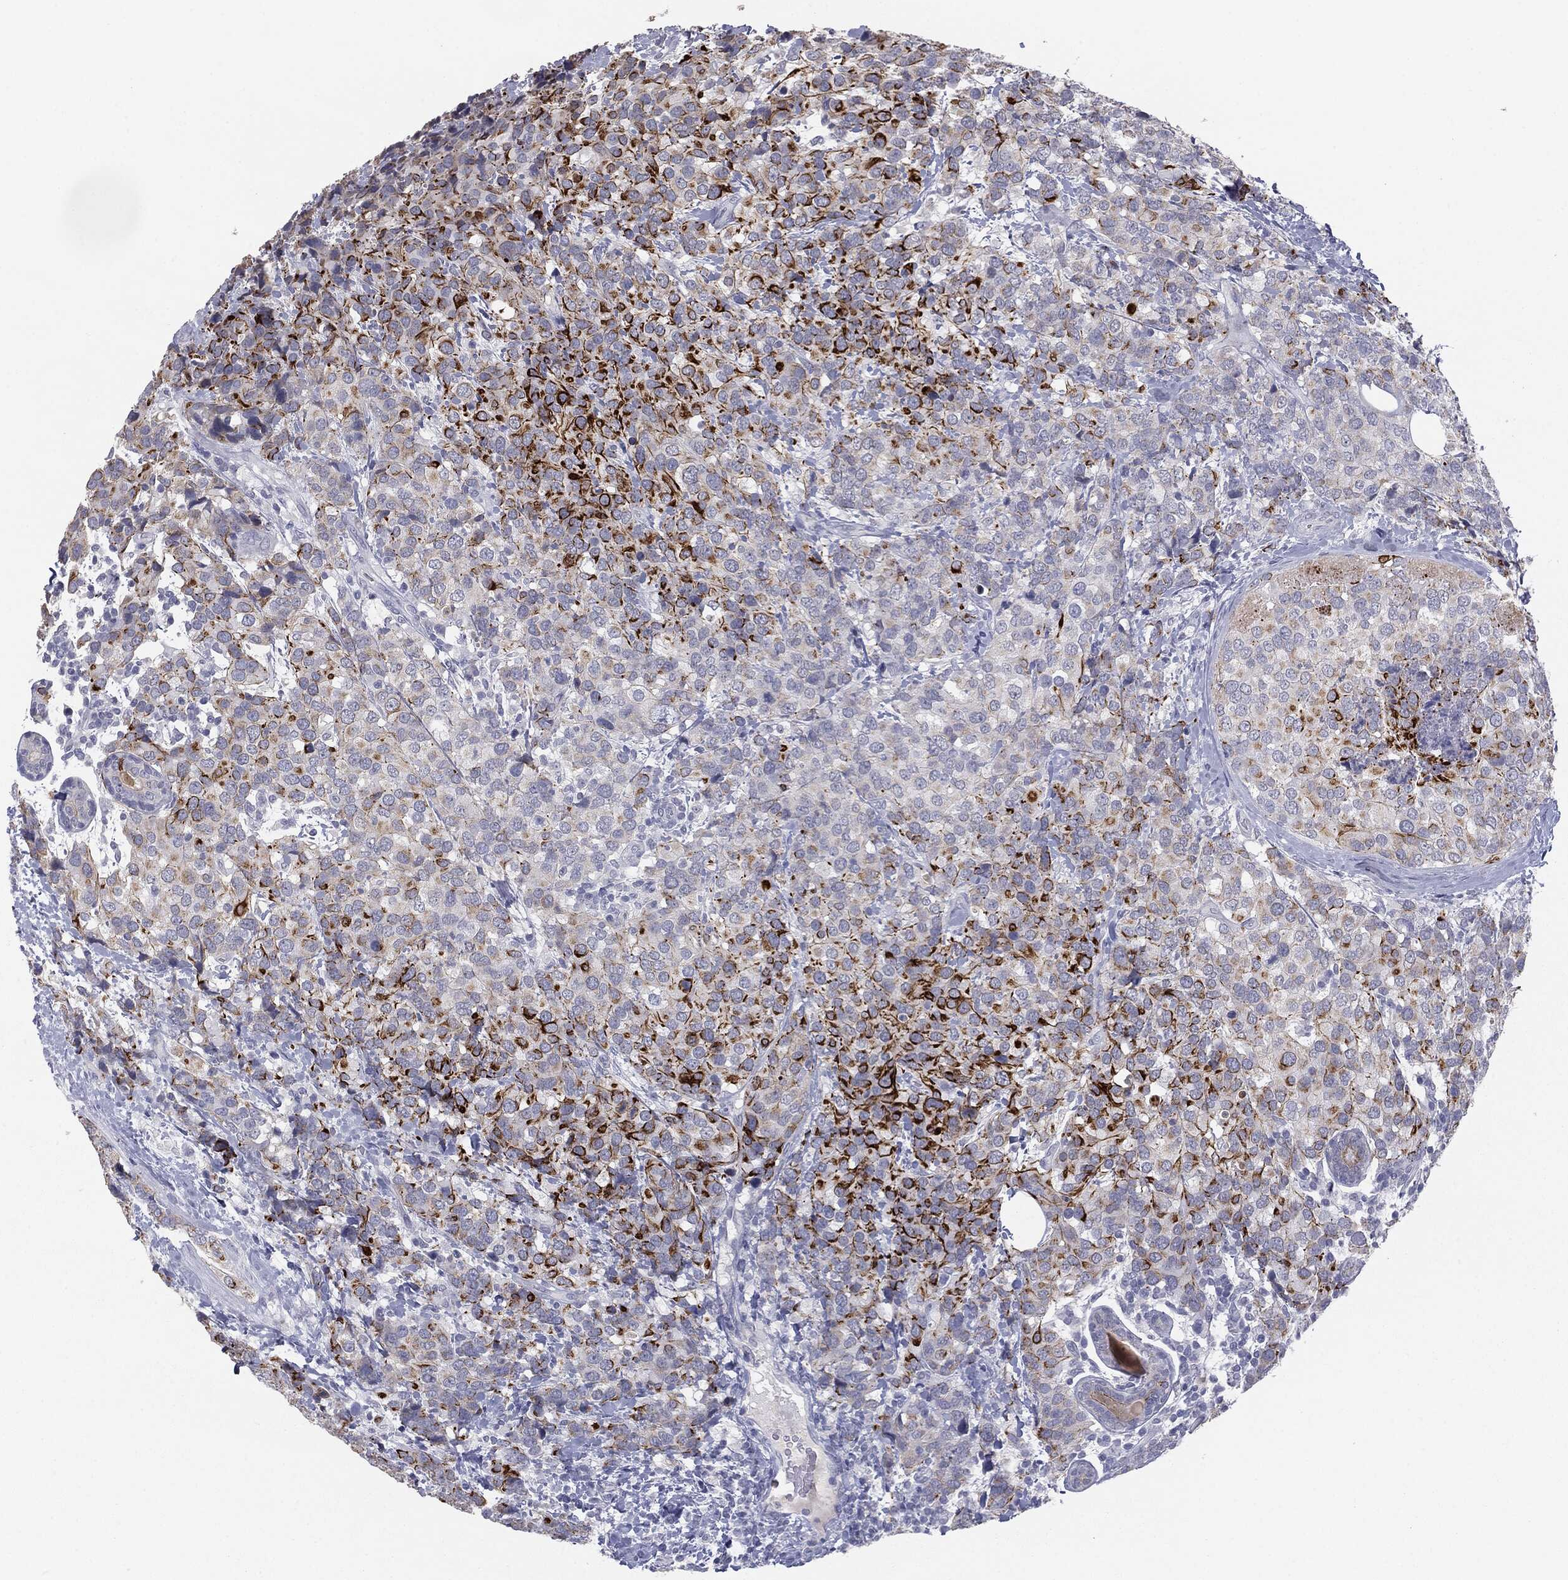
{"staining": {"intensity": "strong", "quantity": "<25%", "location": "cytoplasmic/membranous"}, "tissue": "breast cancer", "cell_type": "Tumor cells", "image_type": "cancer", "snomed": [{"axis": "morphology", "description": "Lobular carcinoma"}, {"axis": "topography", "description": "Breast"}], "caption": "This is an image of immunohistochemistry (IHC) staining of breast lobular carcinoma, which shows strong staining in the cytoplasmic/membranous of tumor cells.", "gene": "MUC1", "patient": {"sex": "female", "age": 59}}